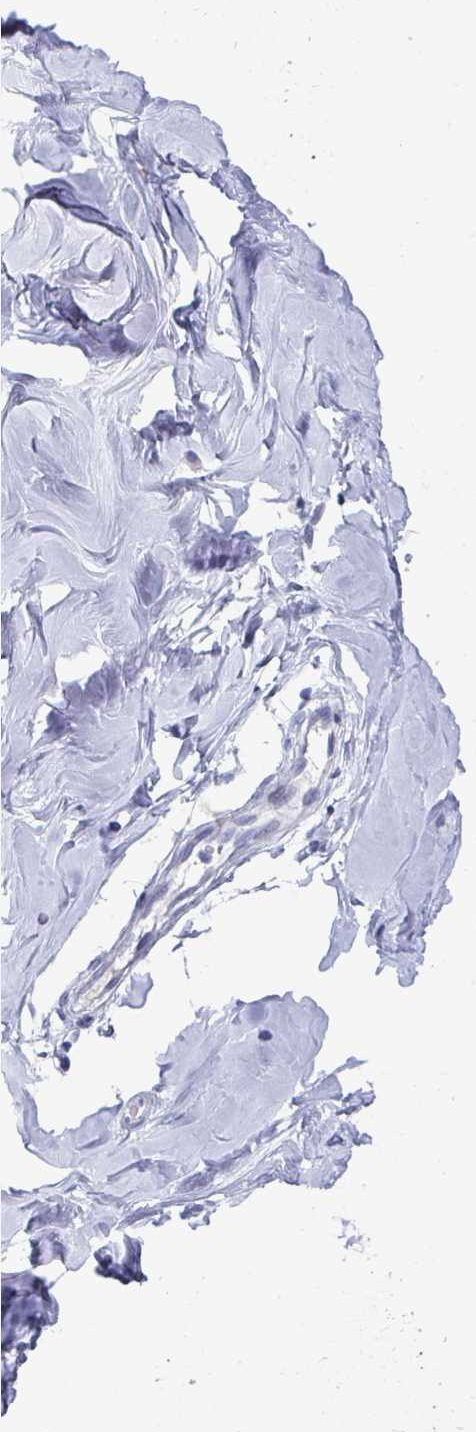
{"staining": {"intensity": "negative", "quantity": "none", "location": "none"}, "tissue": "breast", "cell_type": "Adipocytes", "image_type": "normal", "snomed": [{"axis": "morphology", "description": "Normal tissue, NOS"}, {"axis": "topography", "description": "Breast"}], "caption": "High power microscopy histopathology image of an IHC histopathology image of normal breast, revealing no significant staining in adipocytes.", "gene": "VSIG10L", "patient": {"sex": "female", "age": 27}}